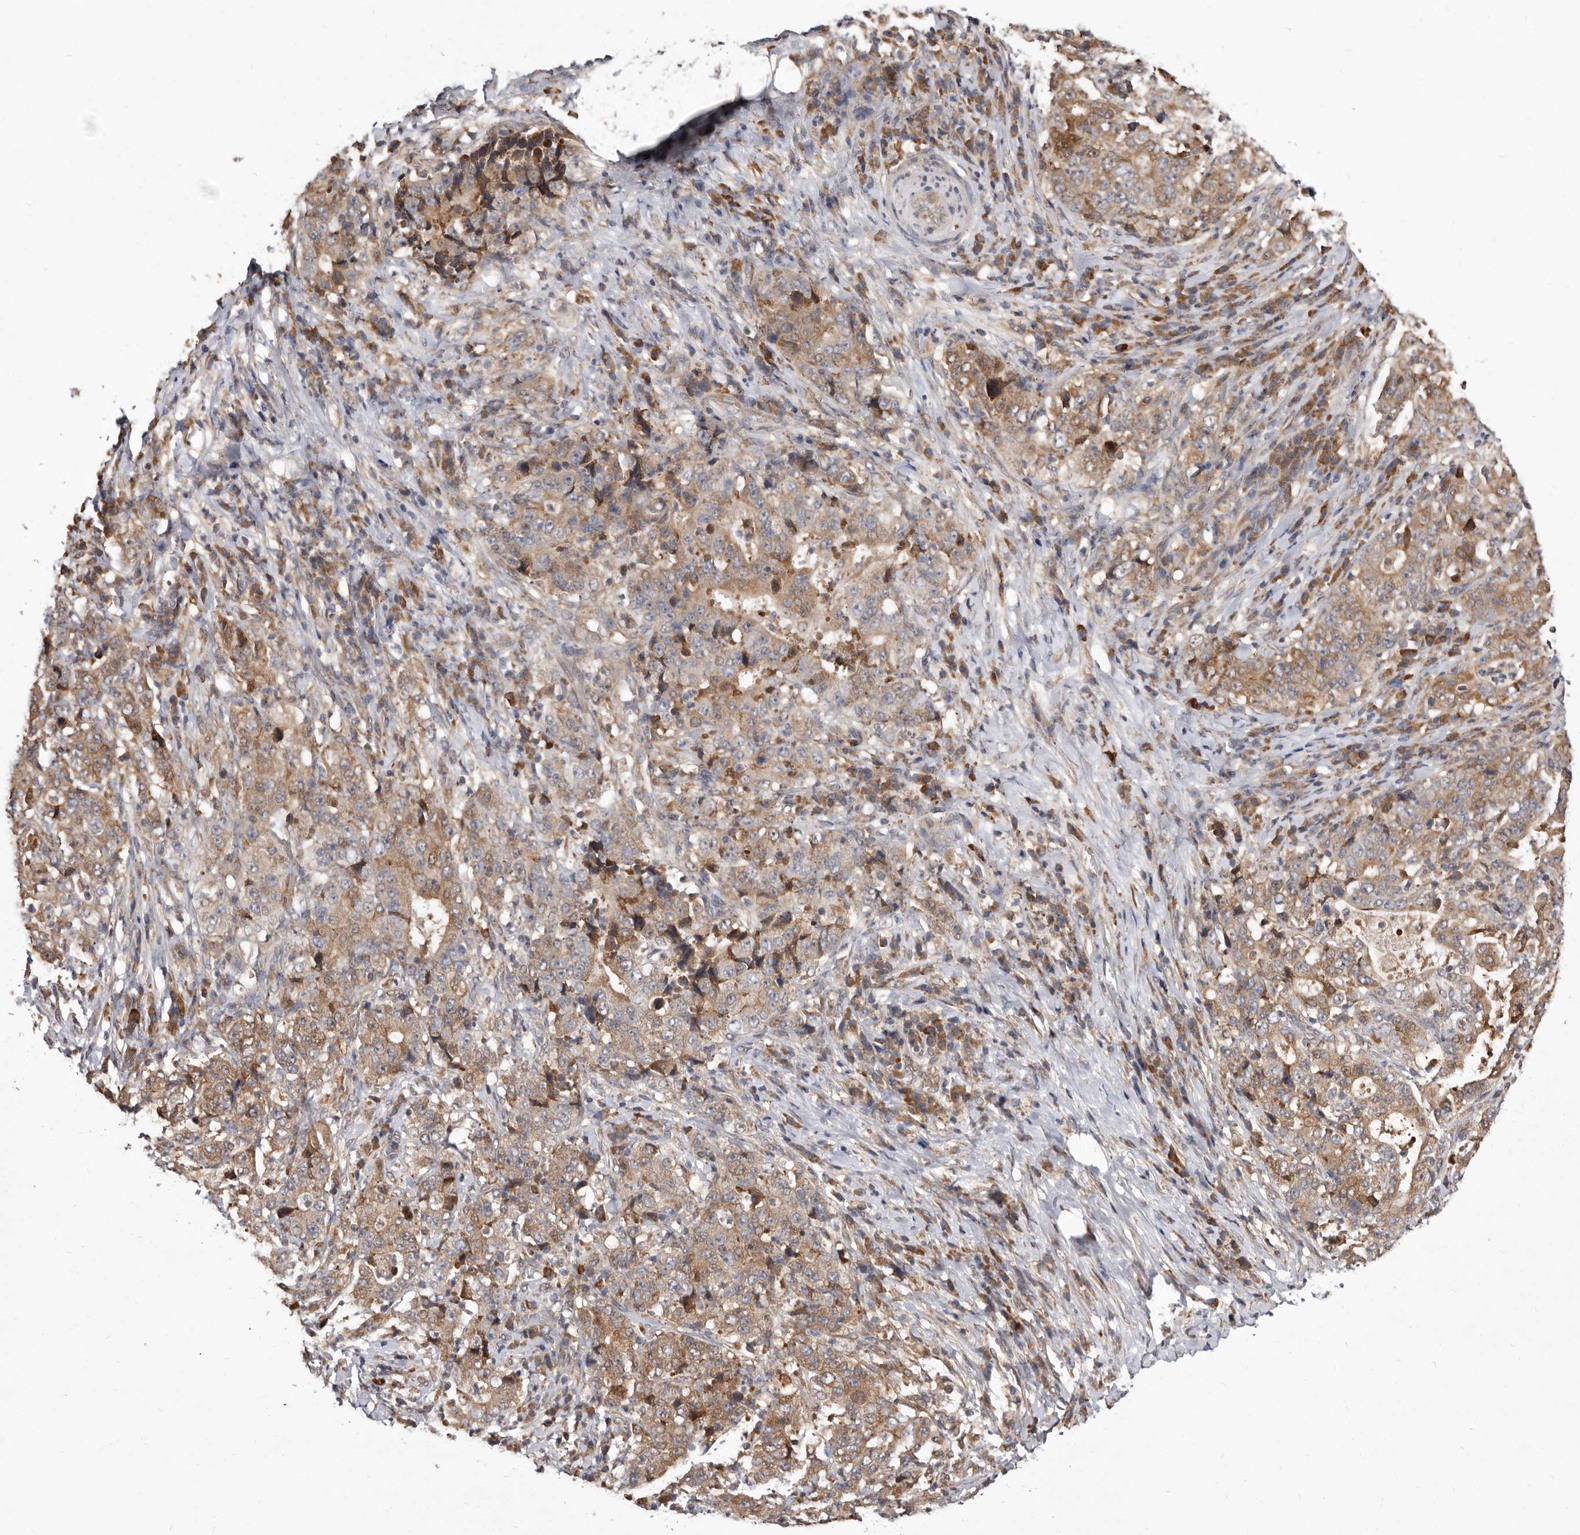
{"staining": {"intensity": "moderate", "quantity": ">75%", "location": "cytoplasmic/membranous"}, "tissue": "stomach cancer", "cell_type": "Tumor cells", "image_type": "cancer", "snomed": [{"axis": "morphology", "description": "Normal tissue, NOS"}, {"axis": "morphology", "description": "Adenocarcinoma, NOS"}, {"axis": "topography", "description": "Stomach, upper"}, {"axis": "topography", "description": "Stomach"}], "caption": "Brown immunohistochemical staining in stomach cancer (adenocarcinoma) reveals moderate cytoplasmic/membranous expression in about >75% of tumor cells.", "gene": "RRM2B", "patient": {"sex": "male", "age": 59}}